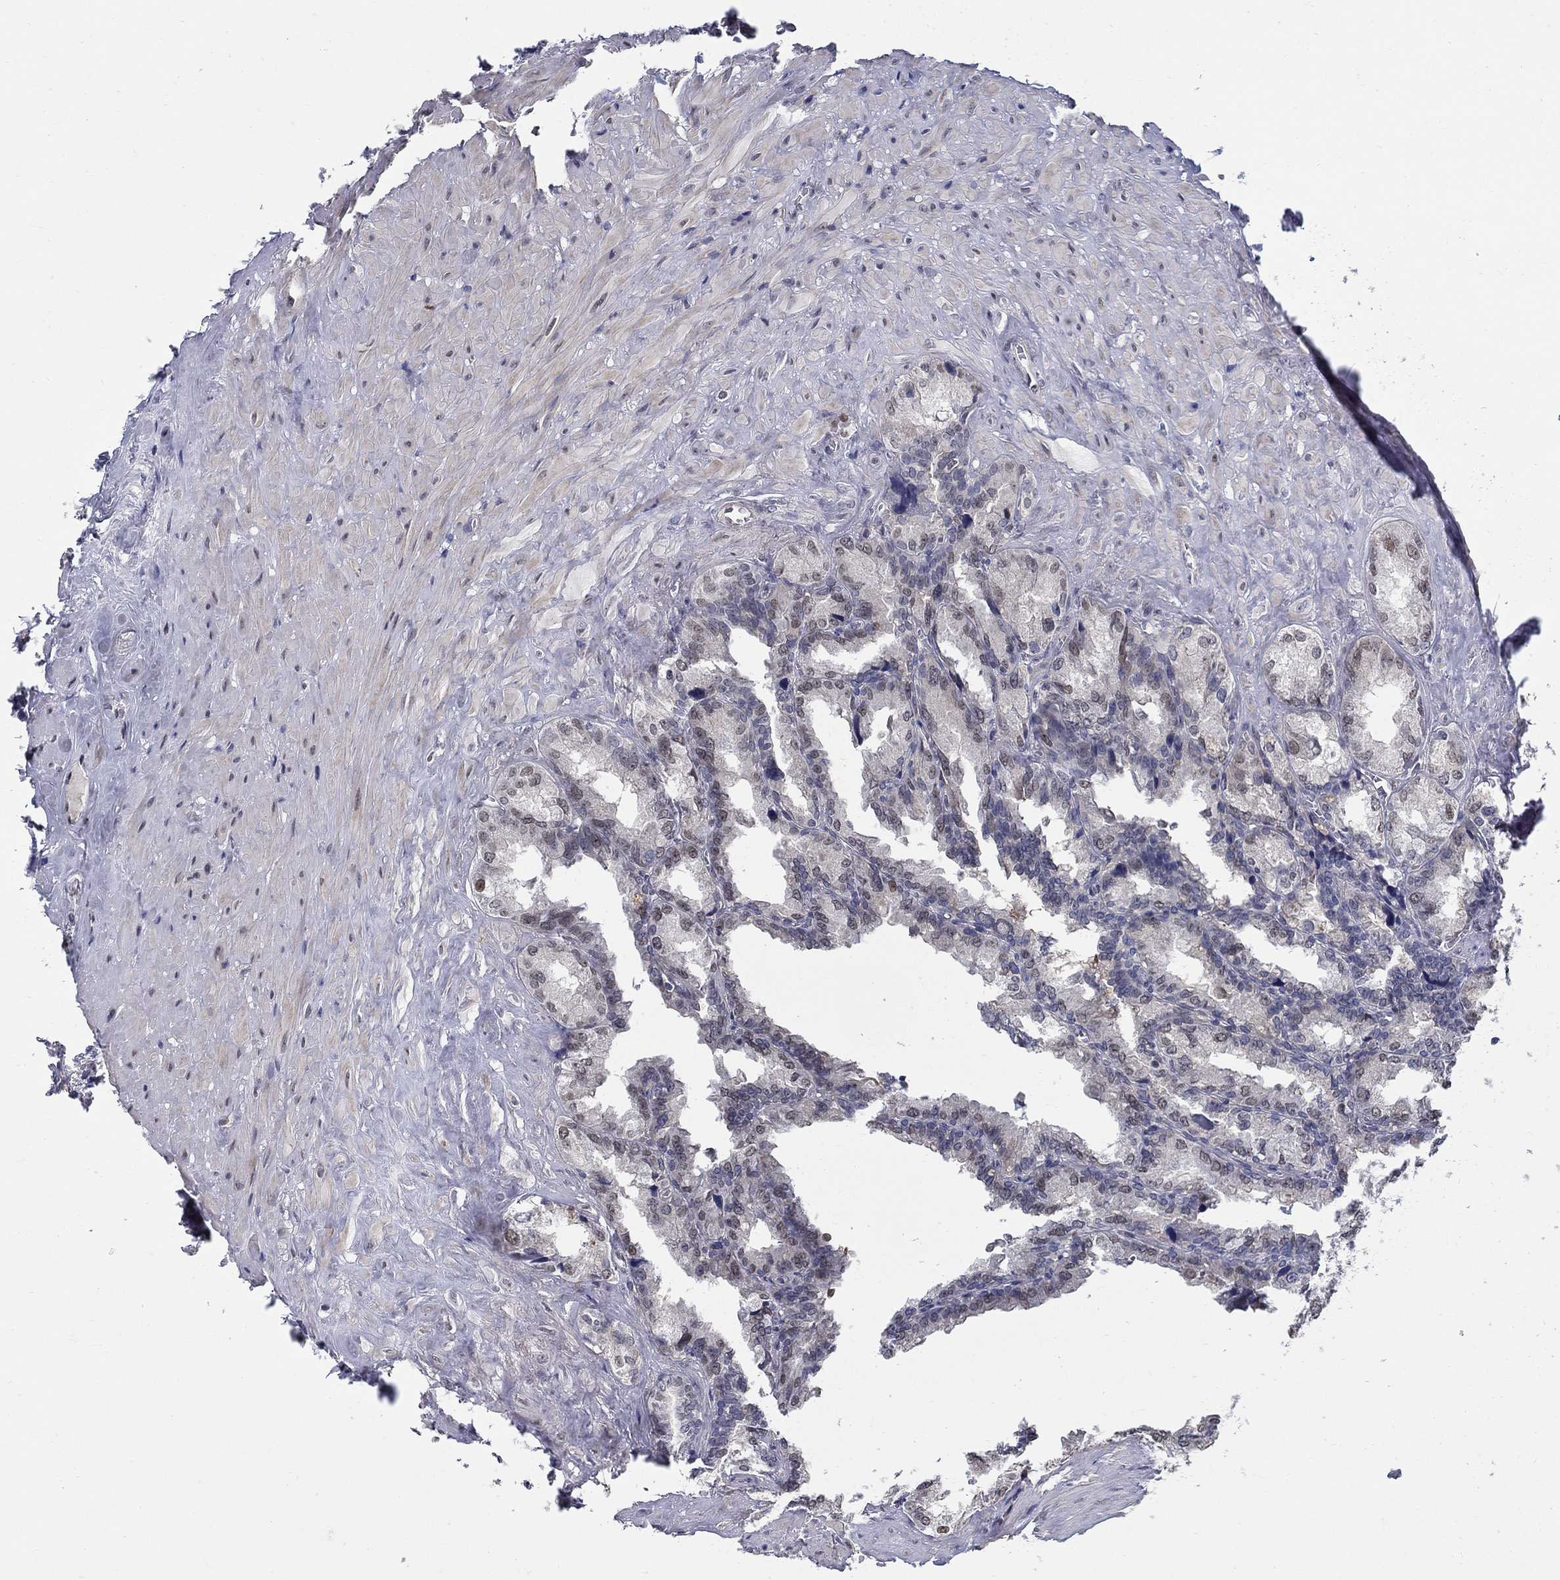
{"staining": {"intensity": "weak", "quantity": "<25%", "location": "nuclear"}, "tissue": "seminal vesicle", "cell_type": "Glandular cells", "image_type": "normal", "snomed": [{"axis": "morphology", "description": "Normal tissue, NOS"}, {"axis": "topography", "description": "Seminal veicle"}], "caption": "The photomicrograph demonstrates no significant staining in glandular cells of seminal vesicle. (DAB (3,3'-diaminobenzidine) immunohistochemistry (IHC), high magnification).", "gene": "C16orf46", "patient": {"sex": "male", "age": 72}}